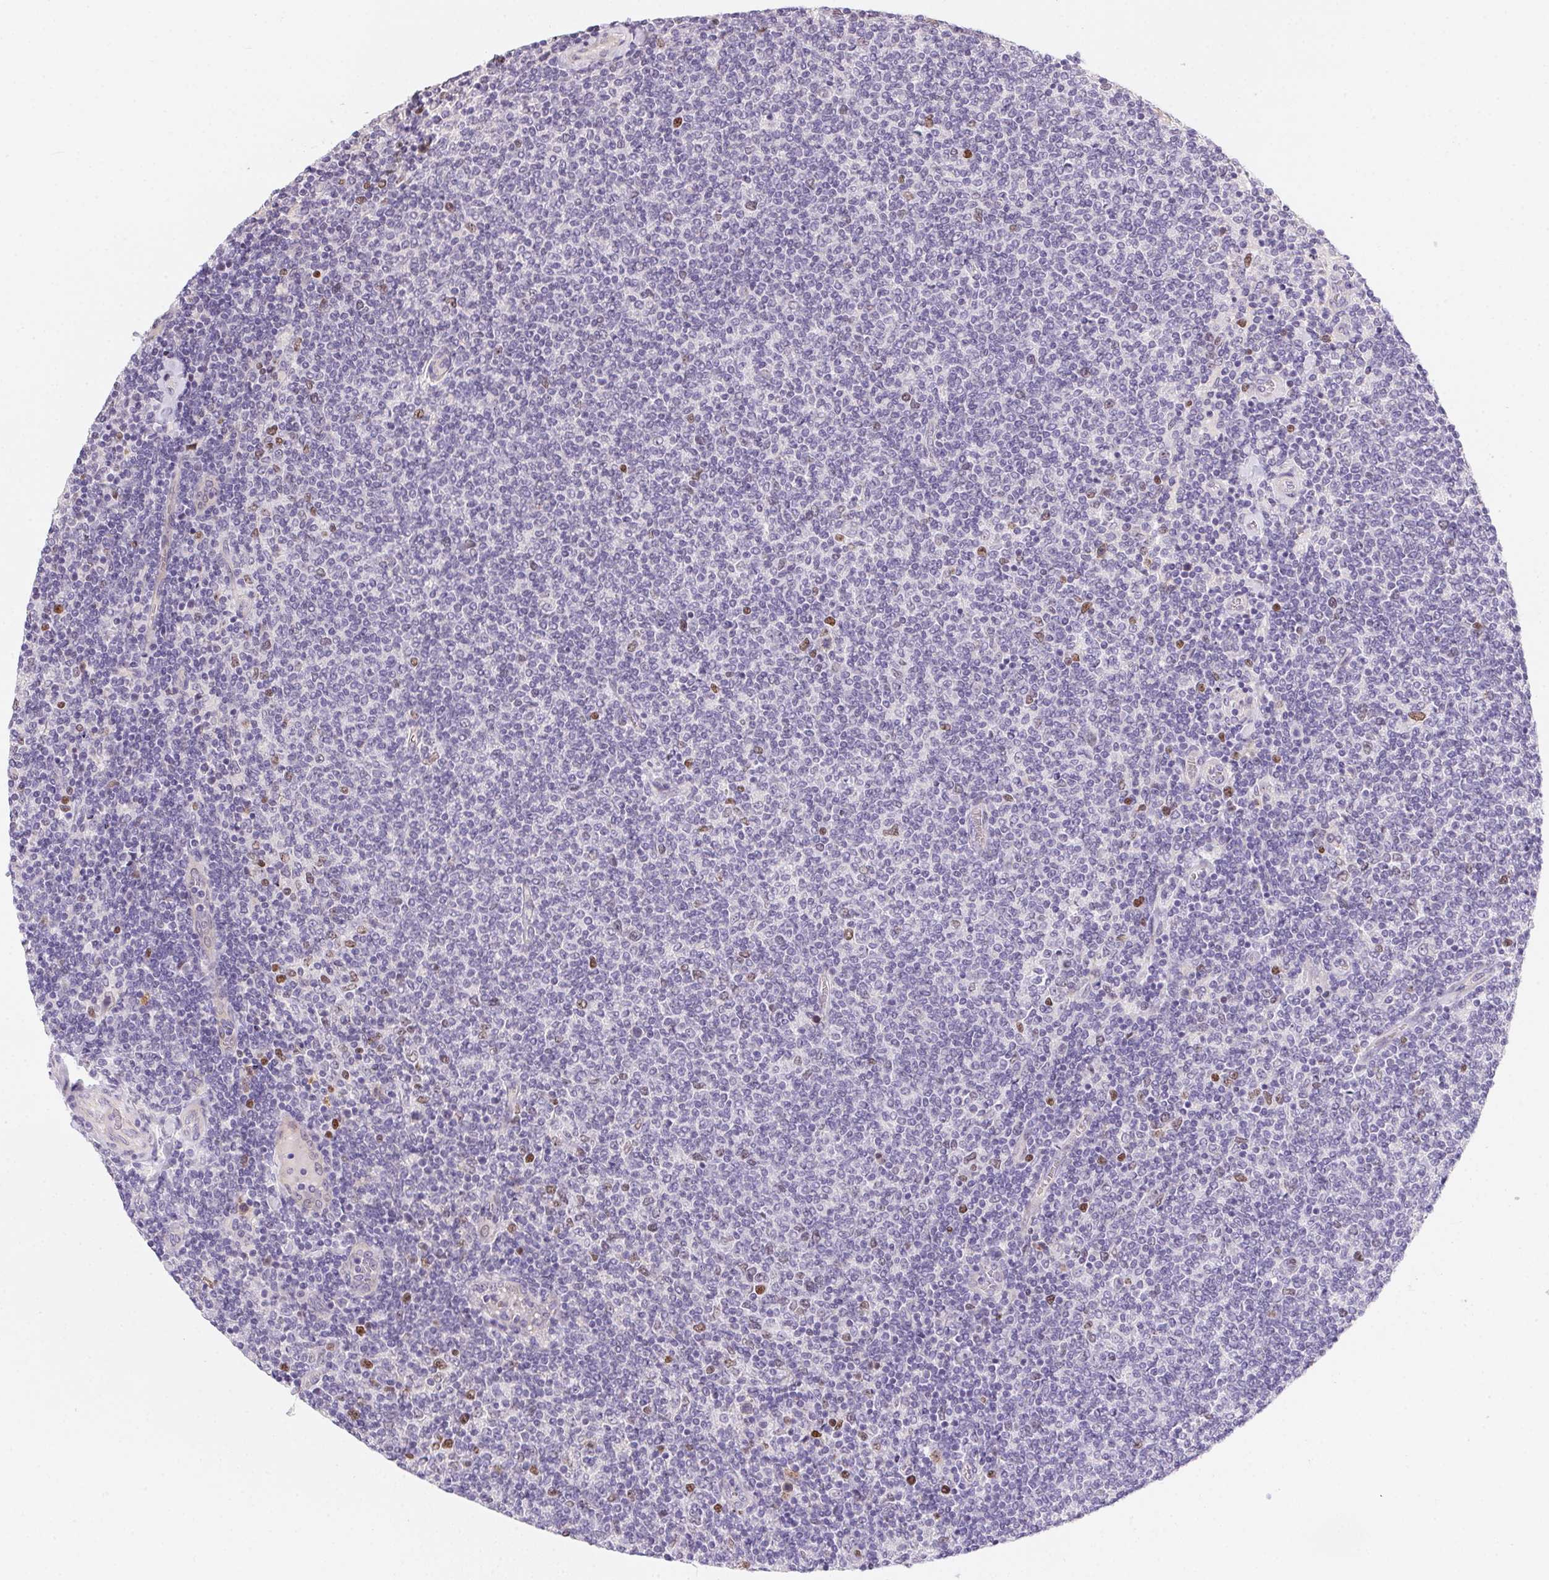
{"staining": {"intensity": "negative", "quantity": "none", "location": "none"}, "tissue": "lymphoma", "cell_type": "Tumor cells", "image_type": "cancer", "snomed": [{"axis": "morphology", "description": "Malignant lymphoma, non-Hodgkin's type, Low grade"}, {"axis": "topography", "description": "Lymph node"}], "caption": "A histopathology image of human lymphoma is negative for staining in tumor cells.", "gene": "HELLS", "patient": {"sex": "male", "age": 52}}